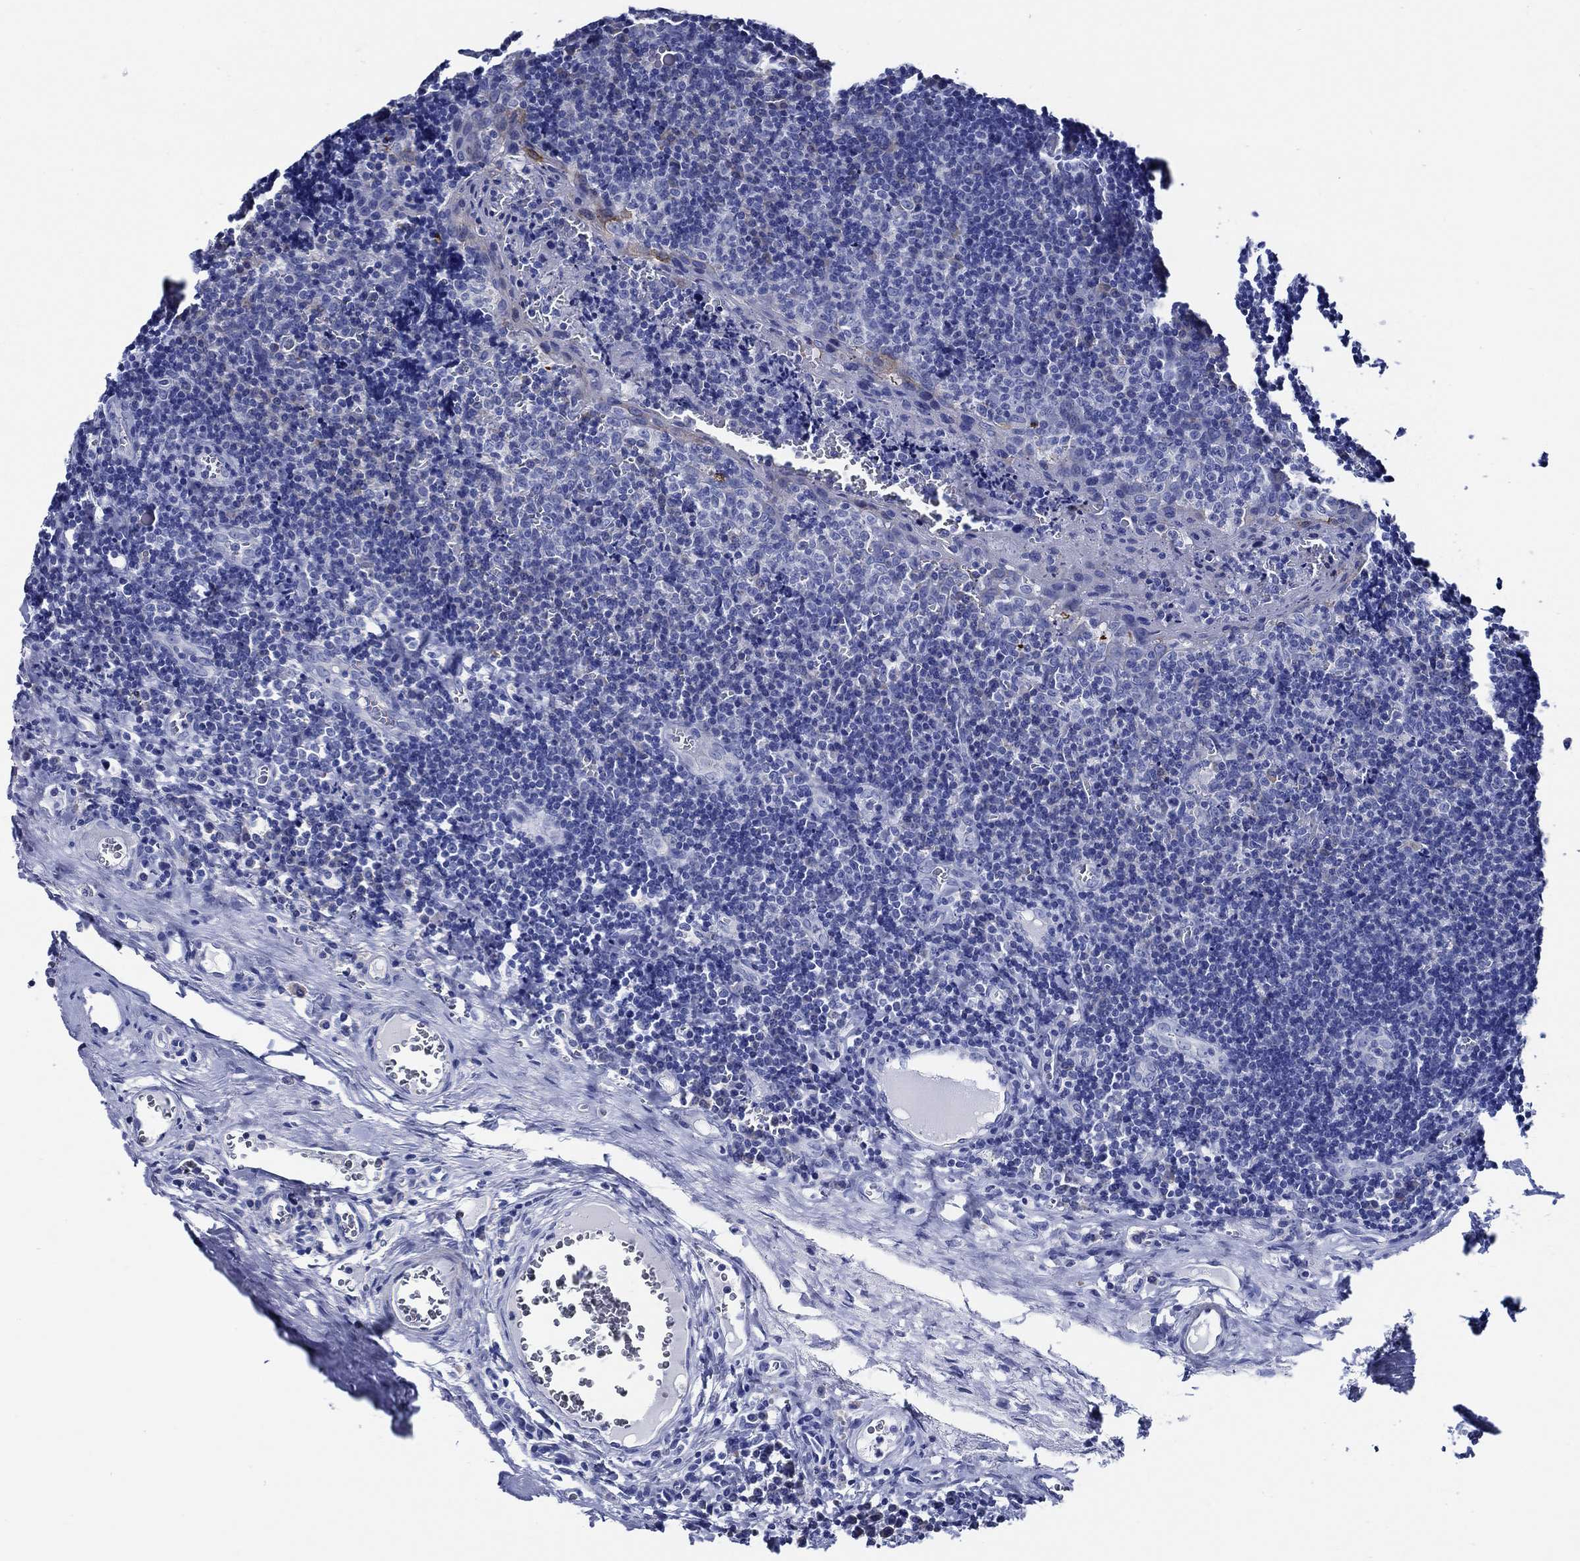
{"staining": {"intensity": "negative", "quantity": "none", "location": "none"}, "tissue": "tonsil", "cell_type": "Germinal center cells", "image_type": "normal", "snomed": [{"axis": "morphology", "description": "Normal tissue, NOS"}, {"axis": "morphology", "description": "Inflammation, NOS"}, {"axis": "topography", "description": "Tonsil"}], "caption": "An image of tonsil stained for a protein demonstrates no brown staining in germinal center cells. Brightfield microscopy of IHC stained with DAB (3,3'-diaminobenzidine) (brown) and hematoxylin (blue), captured at high magnification.", "gene": "WDR62", "patient": {"sex": "female", "age": 31}}